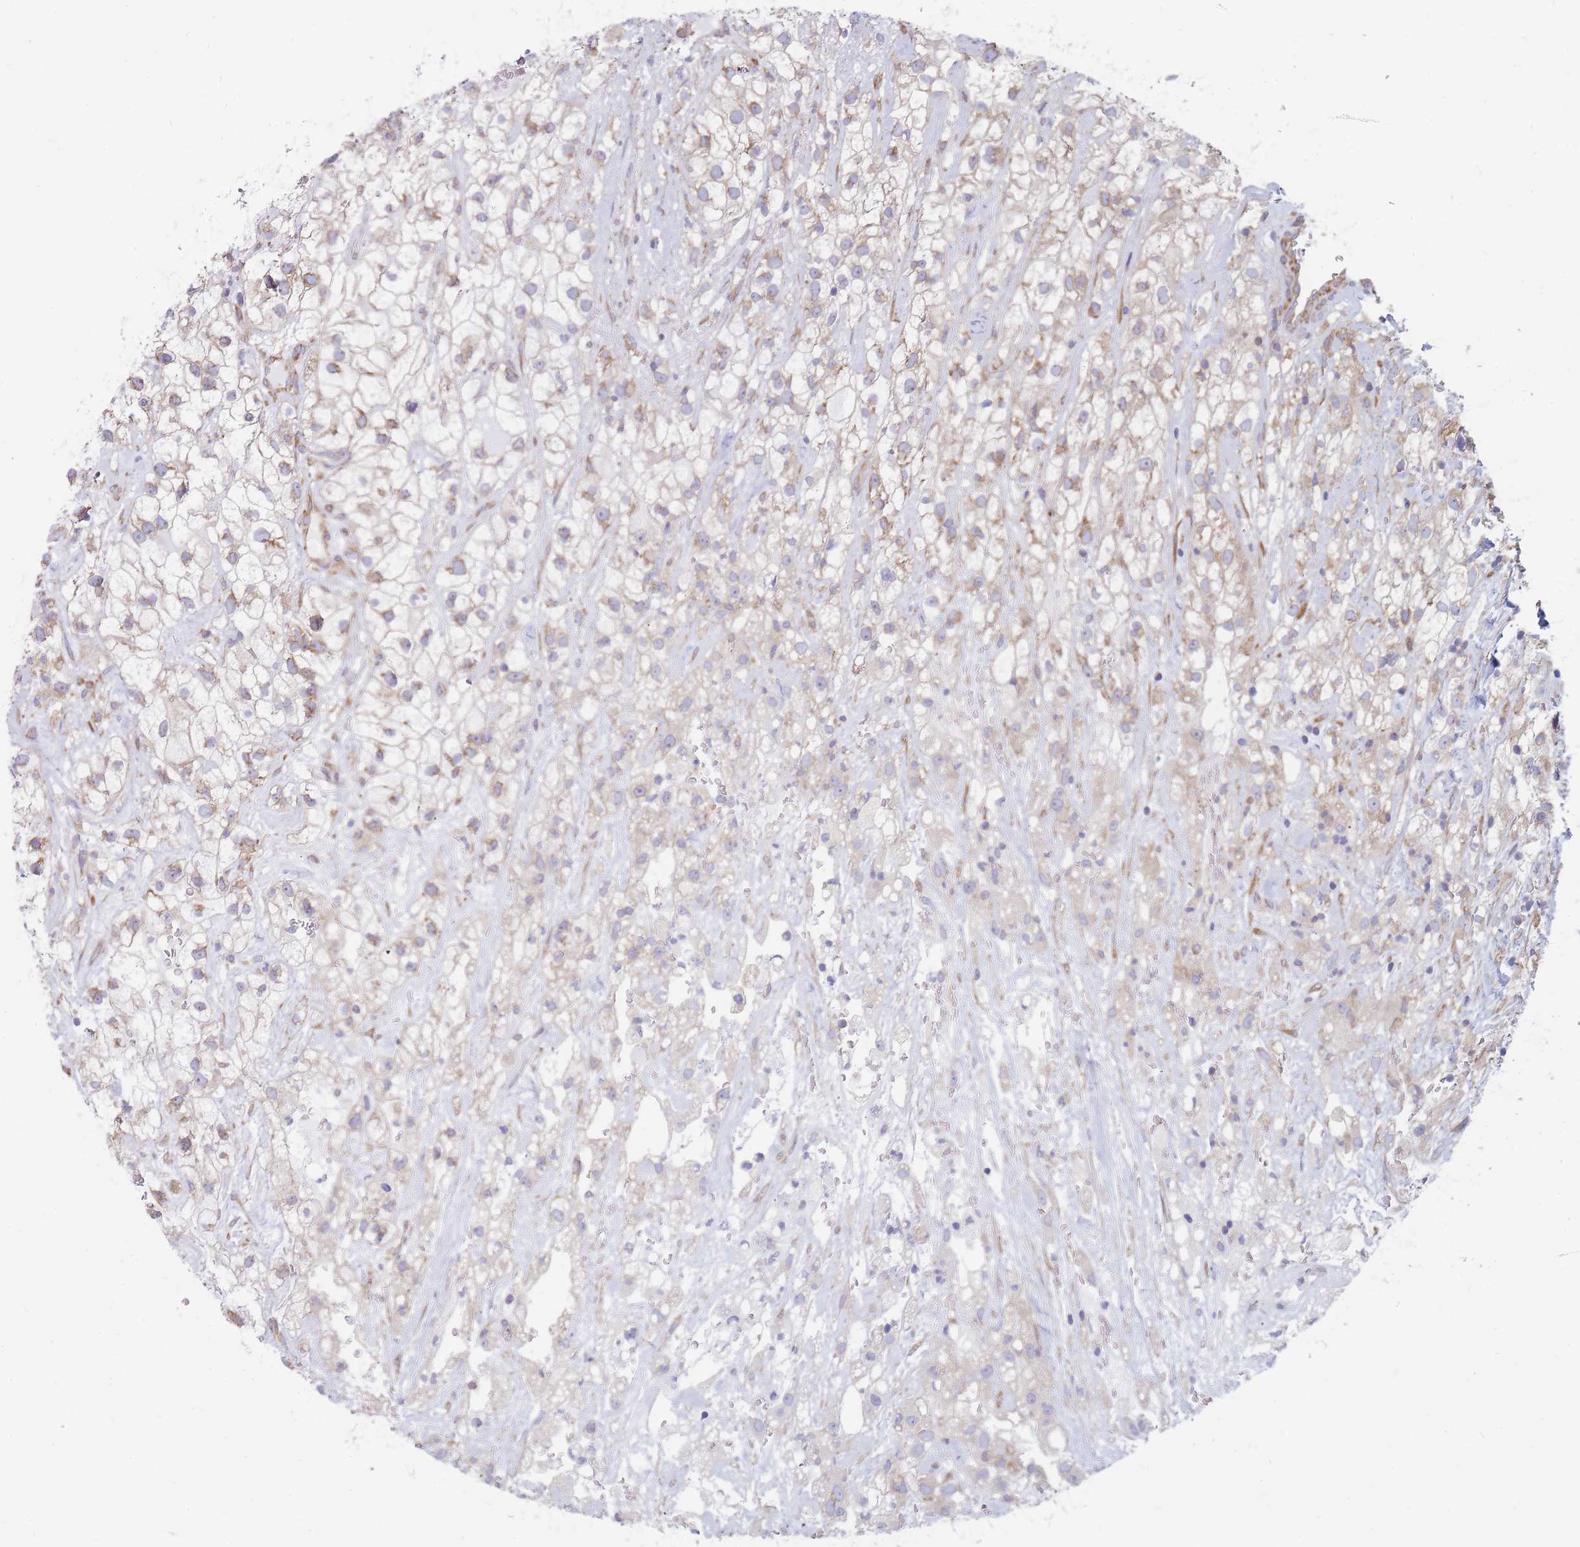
{"staining": {"intensity": "weak", "quantity": "25%-75%", "location": "cytoplasmic/membranous"}, "tissue": "renal cancer", "cell_type": "Tumor cells", "image_type": "cancer", "snomed": [{"axis": "morphology", "description": "Adenocarcinoma, NOS"}, {"axis": "topography", "description": "Kidney"}], "caption": "Approximately 25%-75% of tumor cells in renal cancer (adenocarcinoma) exhibit weak cytoplasmic/membranous protein expression as visualized by brown immunohistochemical staining.", "gene": "RPL8", "patient": {"sex": "male", "age": 59}}